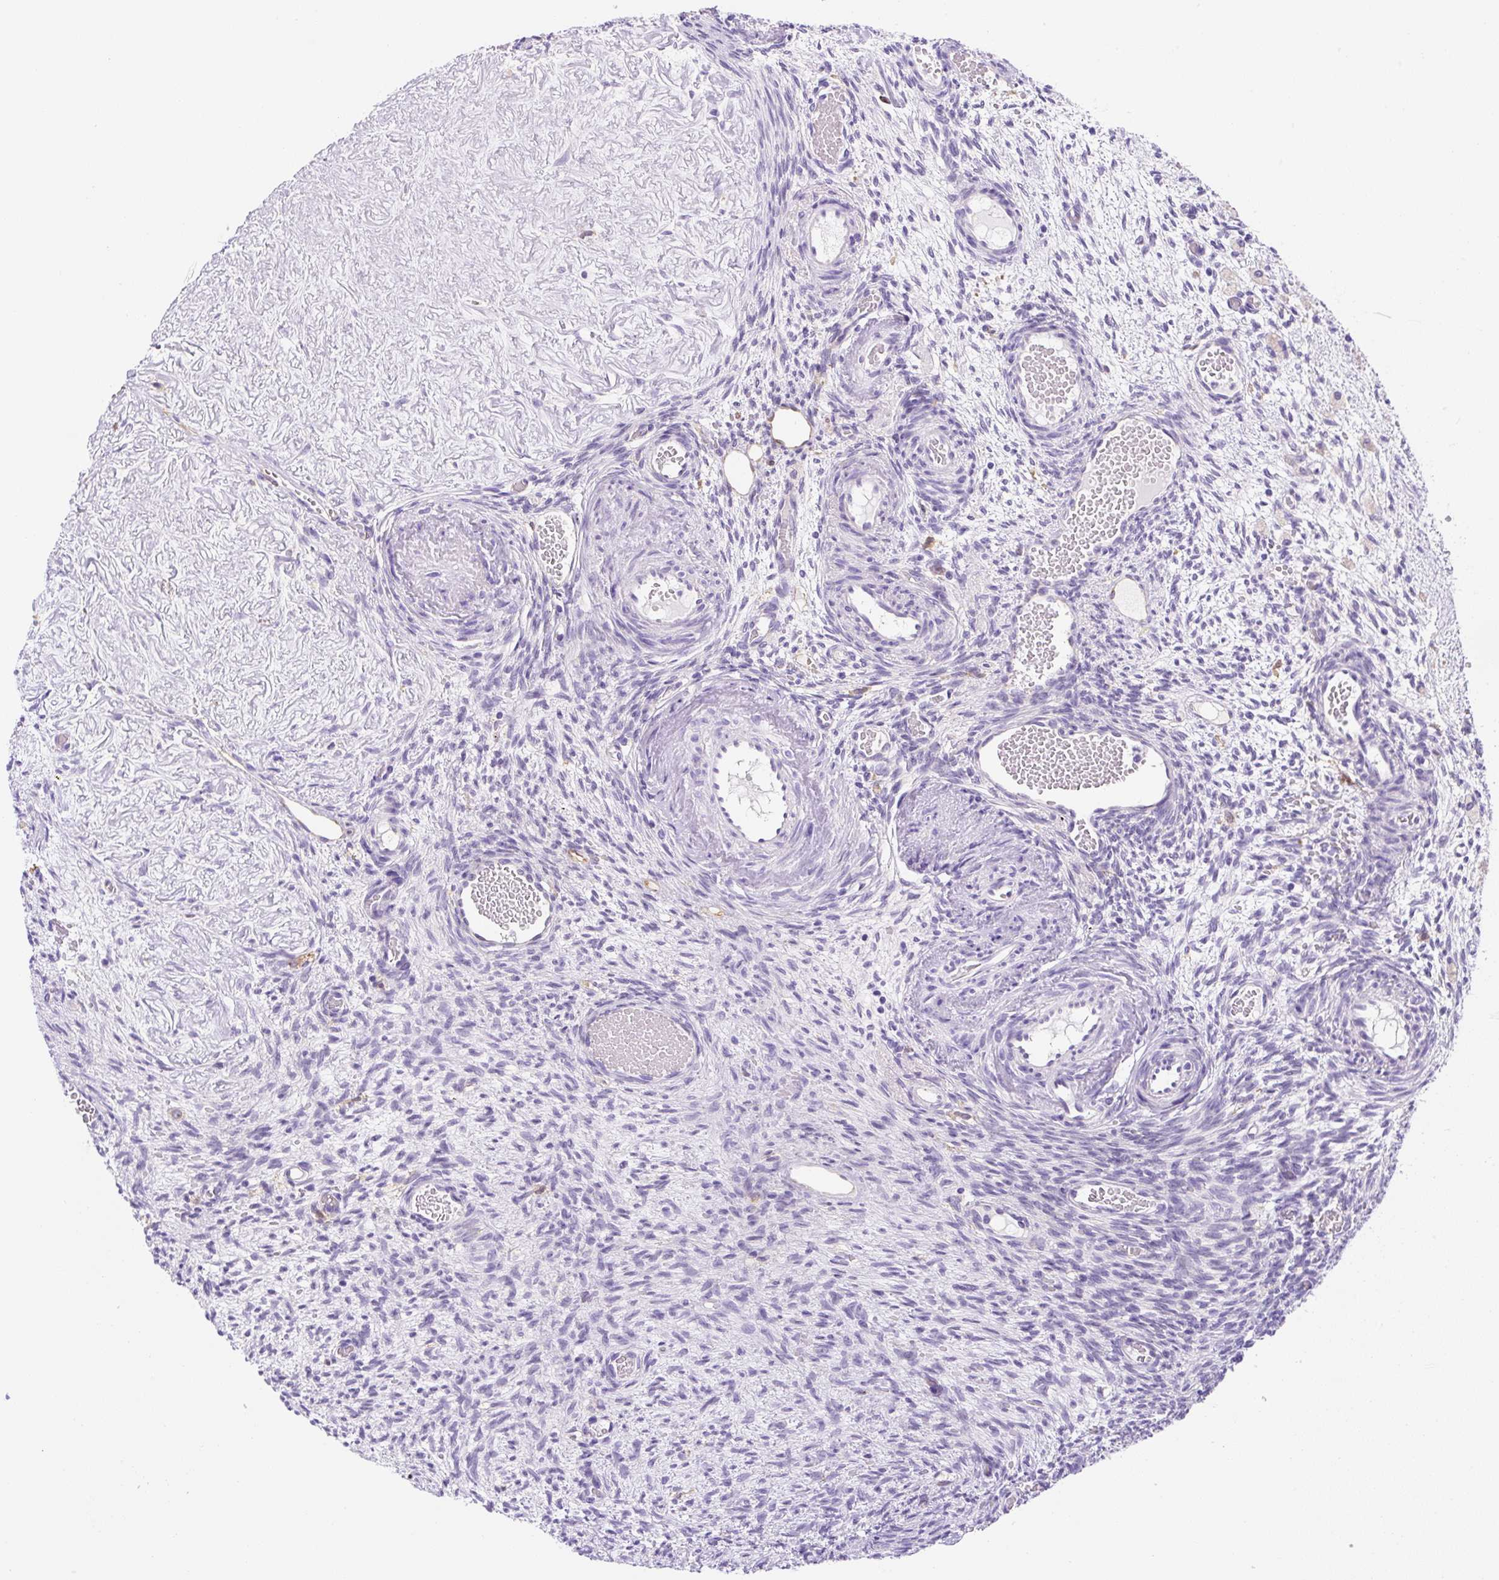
{"staining": {"intensity": "moderate", "quantity": ">75%", "location": "cytoplasmic/membranous"}, "tissue": "ovary", "cell_type": "Follicle cells", "image_type": "normal", "snomed": [{"axis": "morphology", "description": "Normal tissue, NOS"}, {"axis": "topography", "description": "Ovary"}], "caption": "Ovary stained with IHC reveals moderate cytoplasmic/membranous expression in approximately >75% of follicle cells.", "gene": "ASB4", "patient": {"sex": "female", "age": 67}}